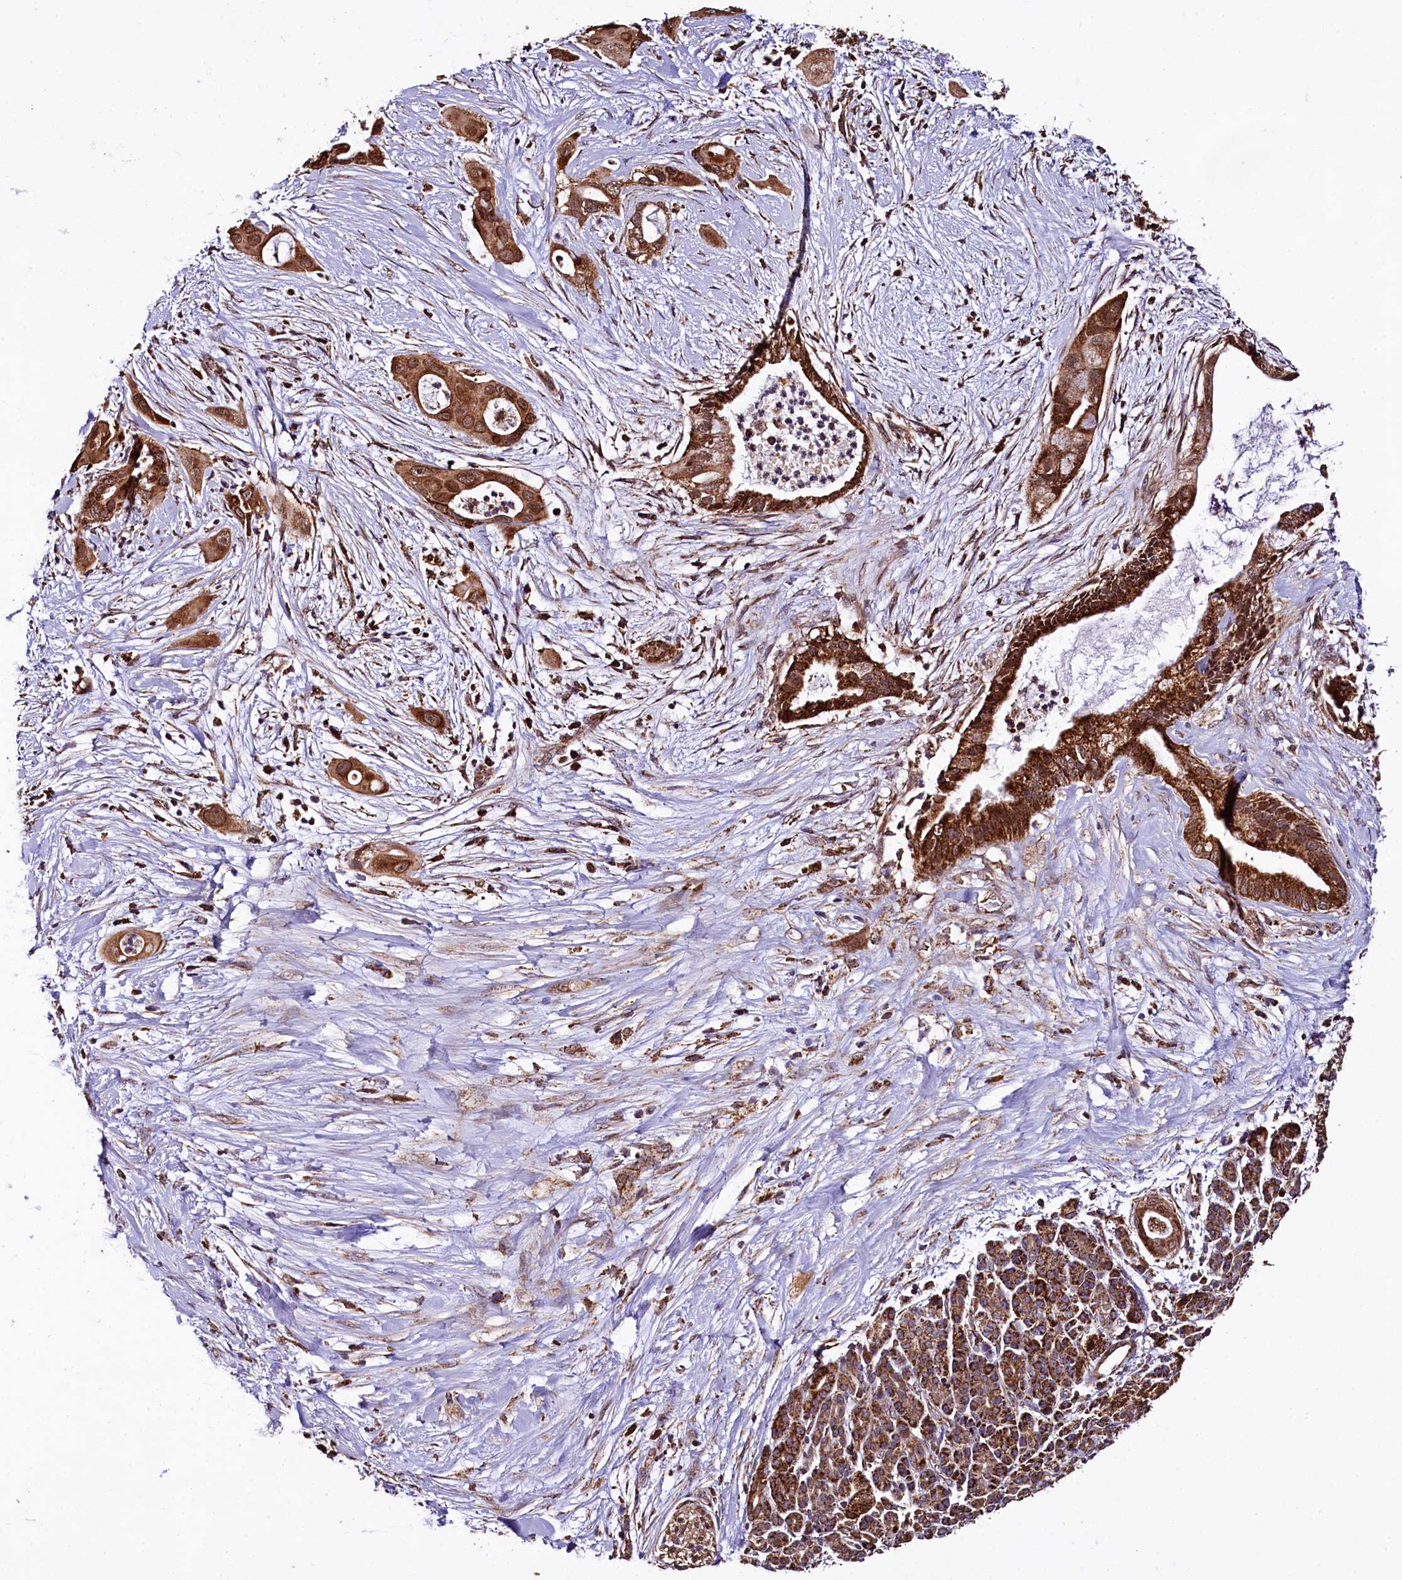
{"staining": {"intensity": "strong", "quantity": ">75%", "location": "cytoplasmic/membranous"}, "tissue": "pancreatic cancer", "cell_type": "Tumor cells", "image_type": "cancer", "snomed": [{"axis": "morphology", "description": "Adenocarcinoma, NOS"}, {"axis": "topography", "description": "Pancreas"}], "caption": "A histopathology image showing strong cytoplasmic/membranous positivity in about >75% of tumor cells in adenocarcinoma (pancreatic), as visualized by brown immunohistochemical staining.", "gene": "KLC2", "patient": {"sex": "male", "age": 59}}